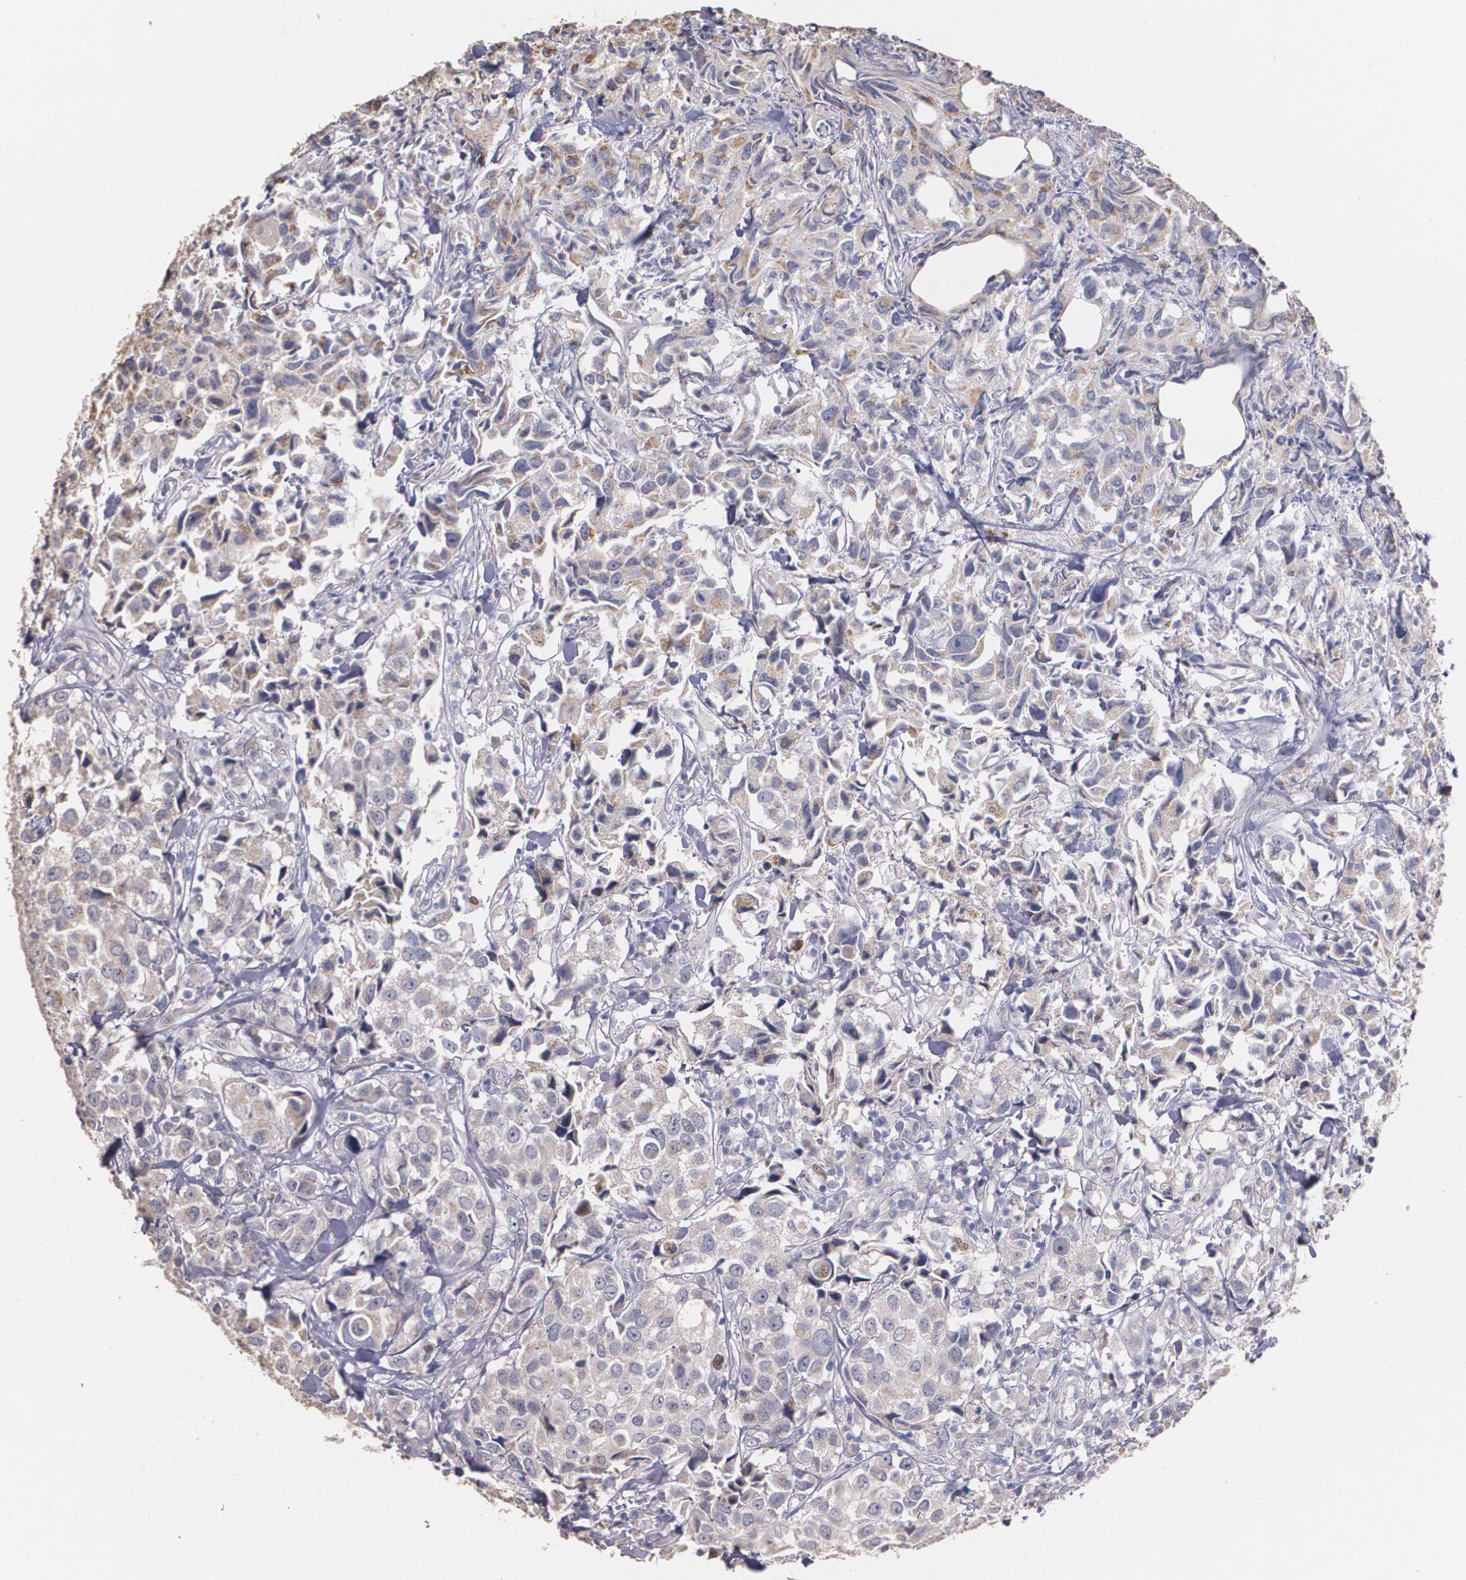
{"staining": {"intensity": "weak", "quantity": ">75%", "location": "cytoplasmic/membranous"}, "tissue": "urothelial cancer", "cell_type": "Tumor cells", "image_type": "cancer", "snomed": [{"axis": "morphology", "description": "Urothelial carcinoma, High grade"}, {"axis": "topography", "description": "Urinary bladder"}], "caption": "Urothelial cancer was stained to show a protein in brown. There is low levels of weak cytoplasmic/membranous expression in about >75% of tumor cells. (DAB IHC with brightfield microscopy, high magnification).", "gene": "ATF3", "patient": {"sex": "female", "age": 75}}